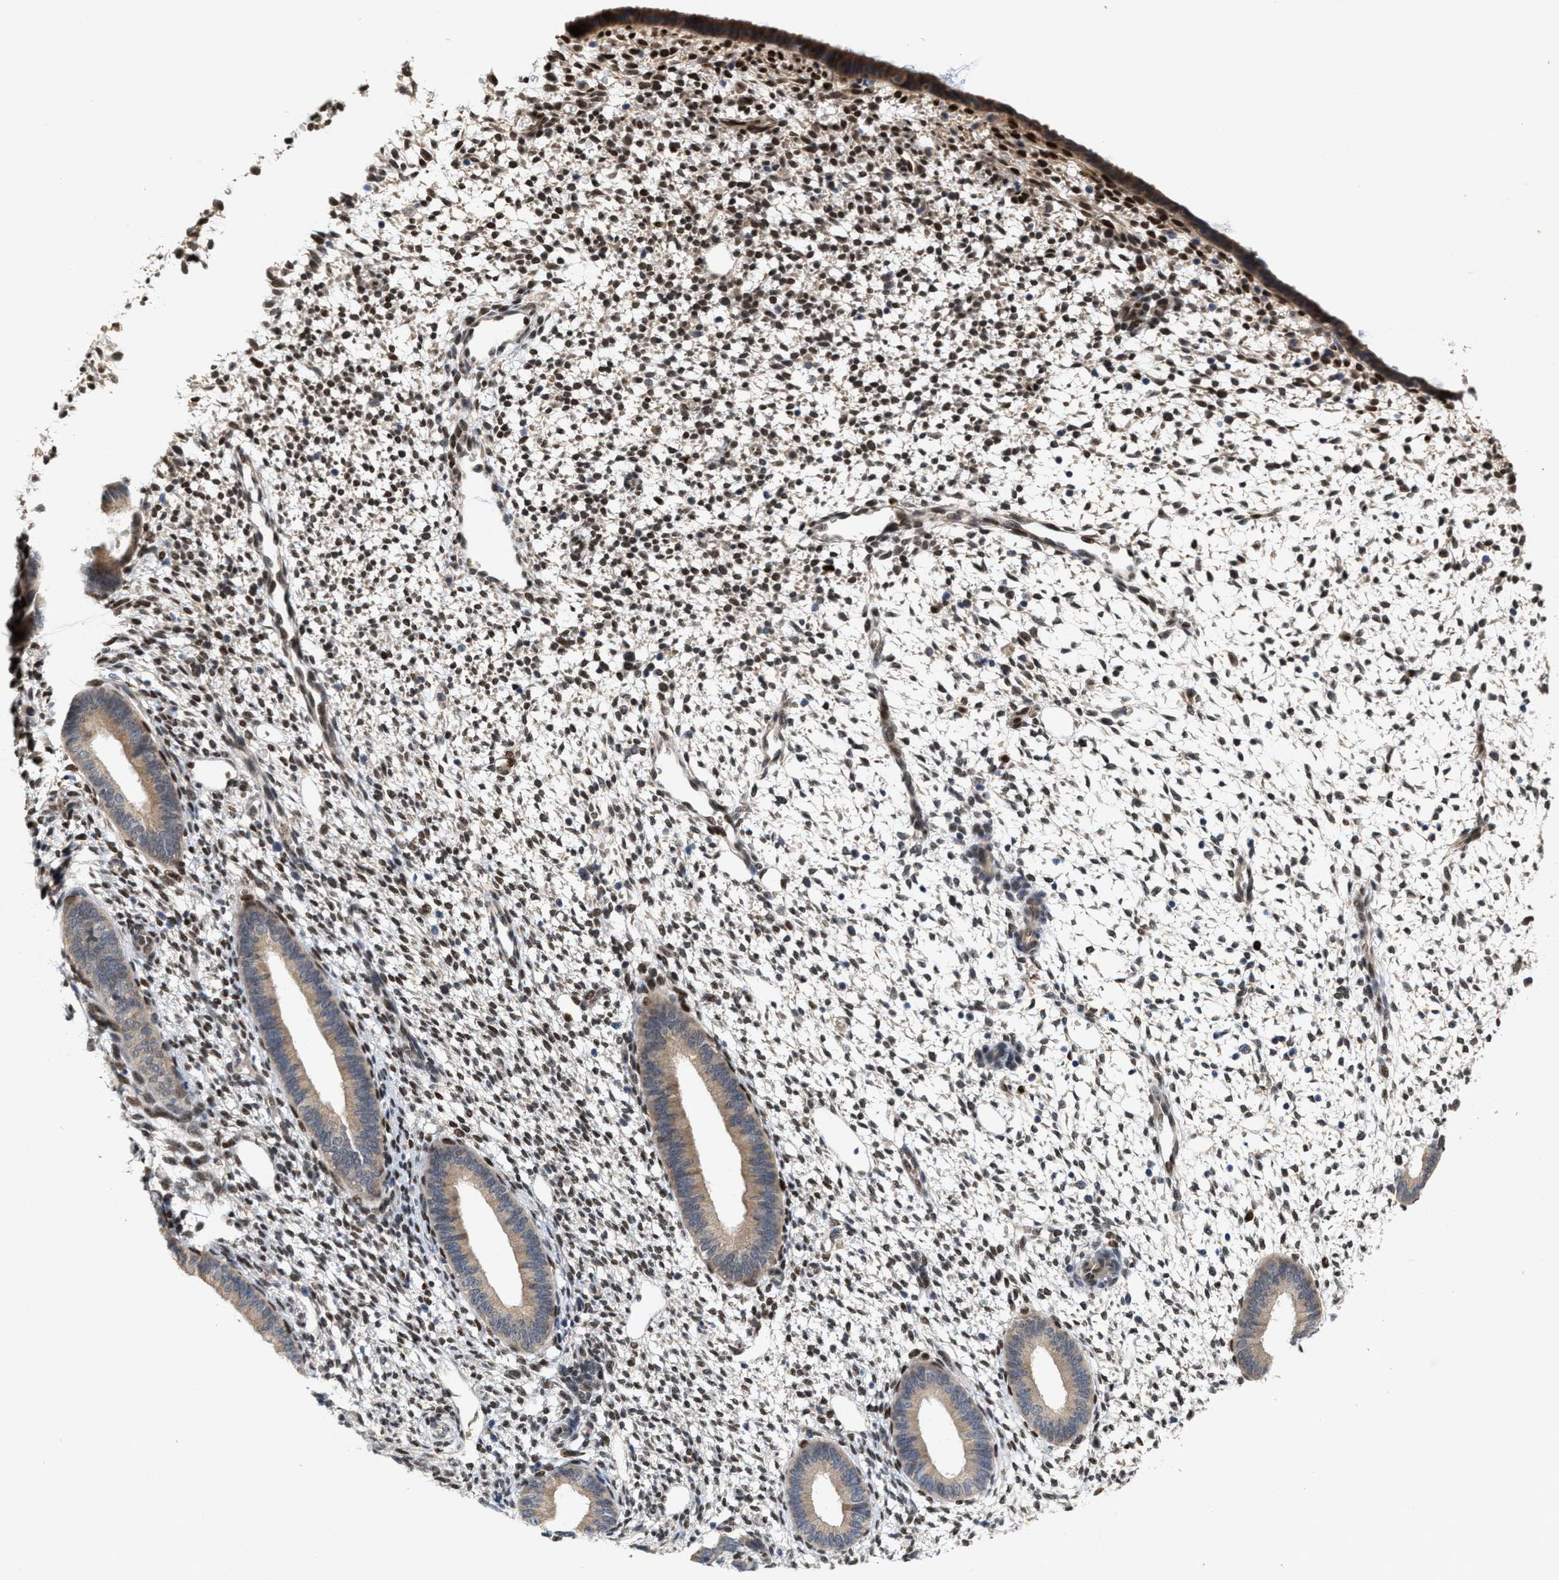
{"staining": {"intensity": "moderate", "quantity": "<25%", "location": "nuclear"}, "tissue": "endometrium", "cell_type": "Cells in endometrial stroma", "image_type": "normal", "snomed": [{"axis": "morphology", "description": "Normal tissue, NOS"}, {"axis": "topography", "description": "Endometrium"}], "caption": "An IHC histopathology image of normal tissue is shown. Protein staining in brown labels moderate nuclear positivity in endometrium within cells in endometrial stroma.", "gene": "TCF4", "patient": {"sex": "female", "age": 46}}